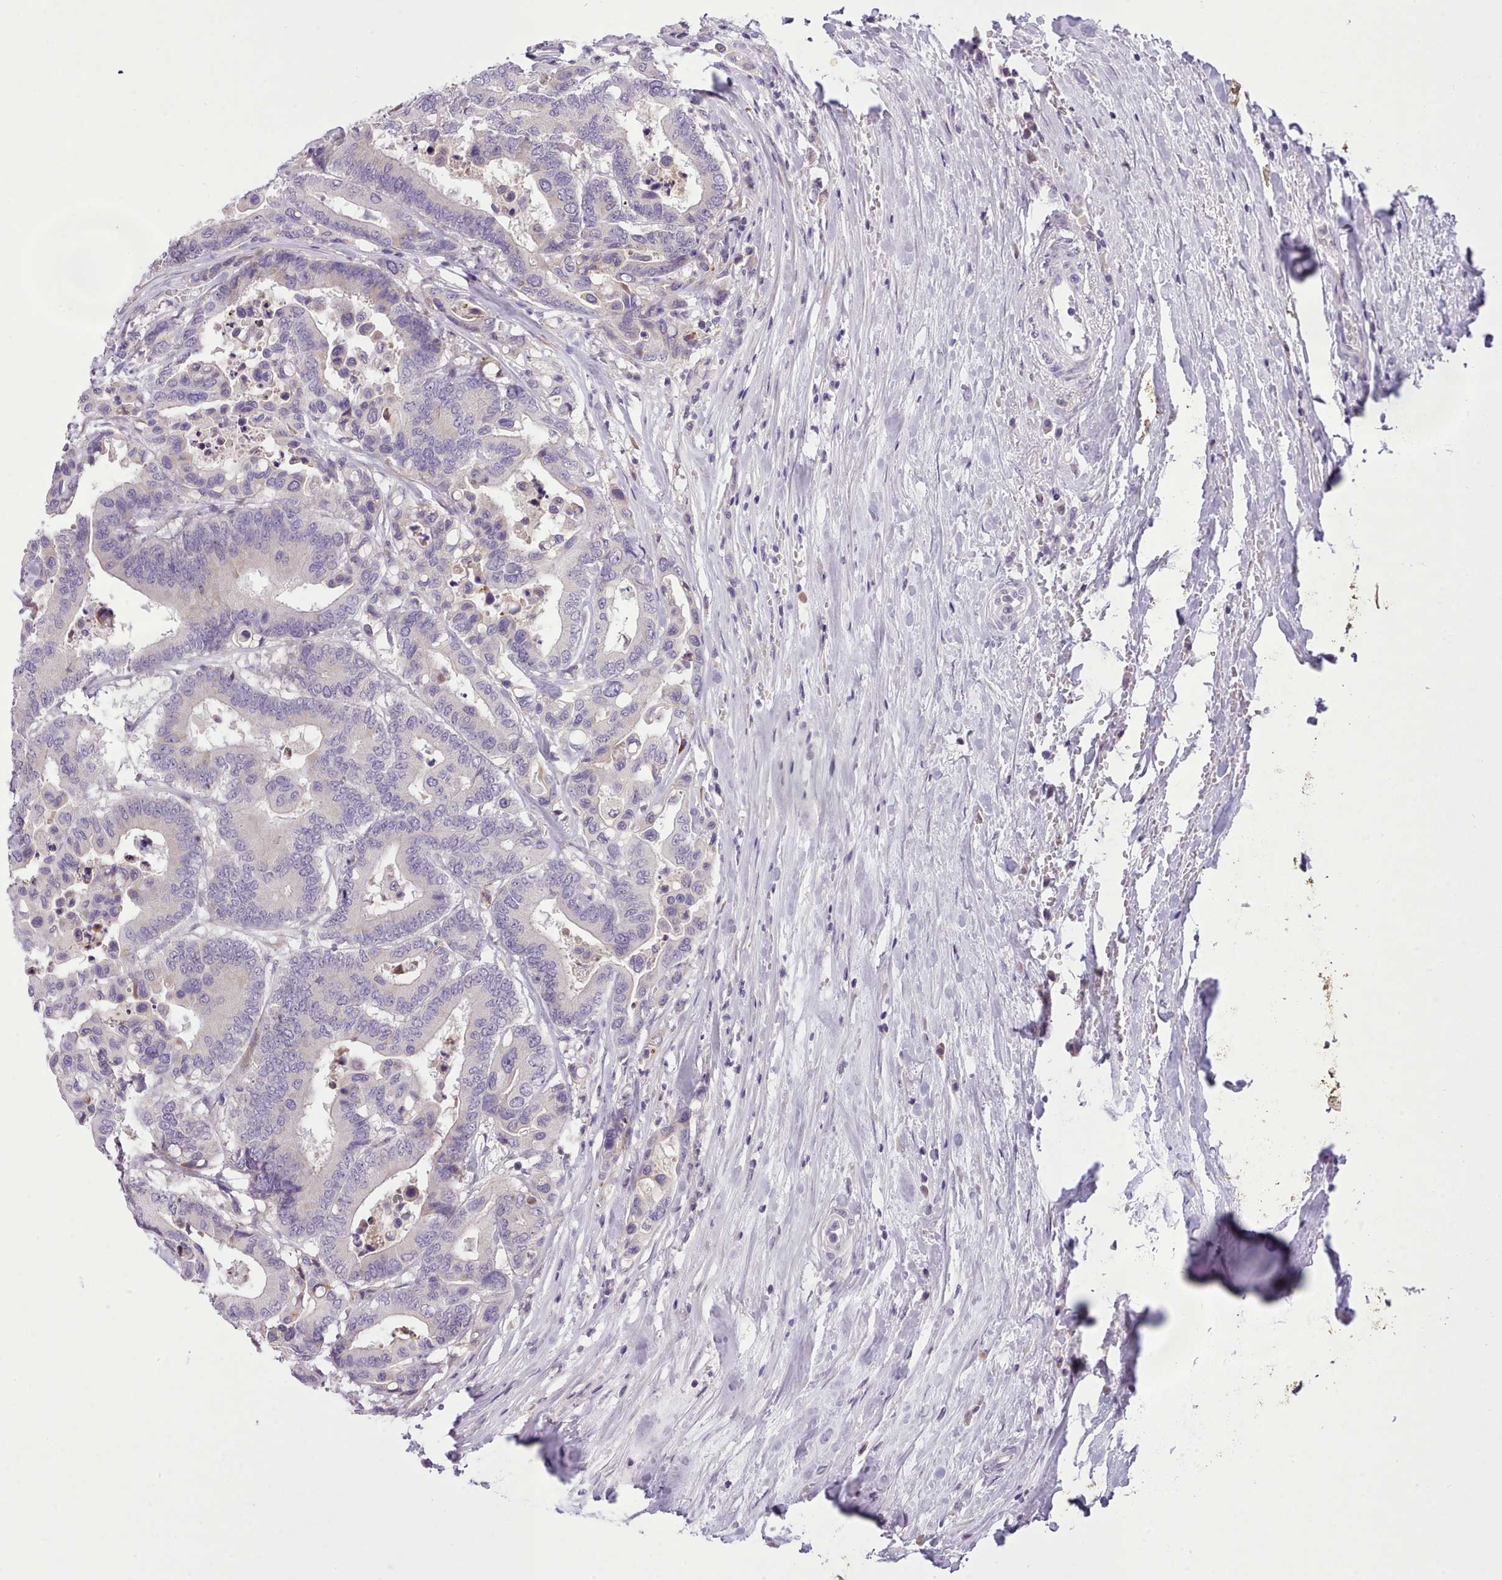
{"staining": {"intensity": "negative", "quantity": "none", "location": "none"}, "tissue": "colorectal cancer", "cell_type": "Tumor cells", "image_type": "cancer", "snomed": [{"axis": "morphology", "description": "Normal tissue, NOS"}, {"axis": "morphology", "description": "Adenocarcinoma, NOS"}, {"axis": "topography", "description": "Colon"}], "caption": "A histopathology image of colorectal cancer (adenocarcinoma) stained for a protein exhibits no brown staining in tumor cells.", "gene": "FAM83E", "patient": {"sex": "male", "age": 82}}